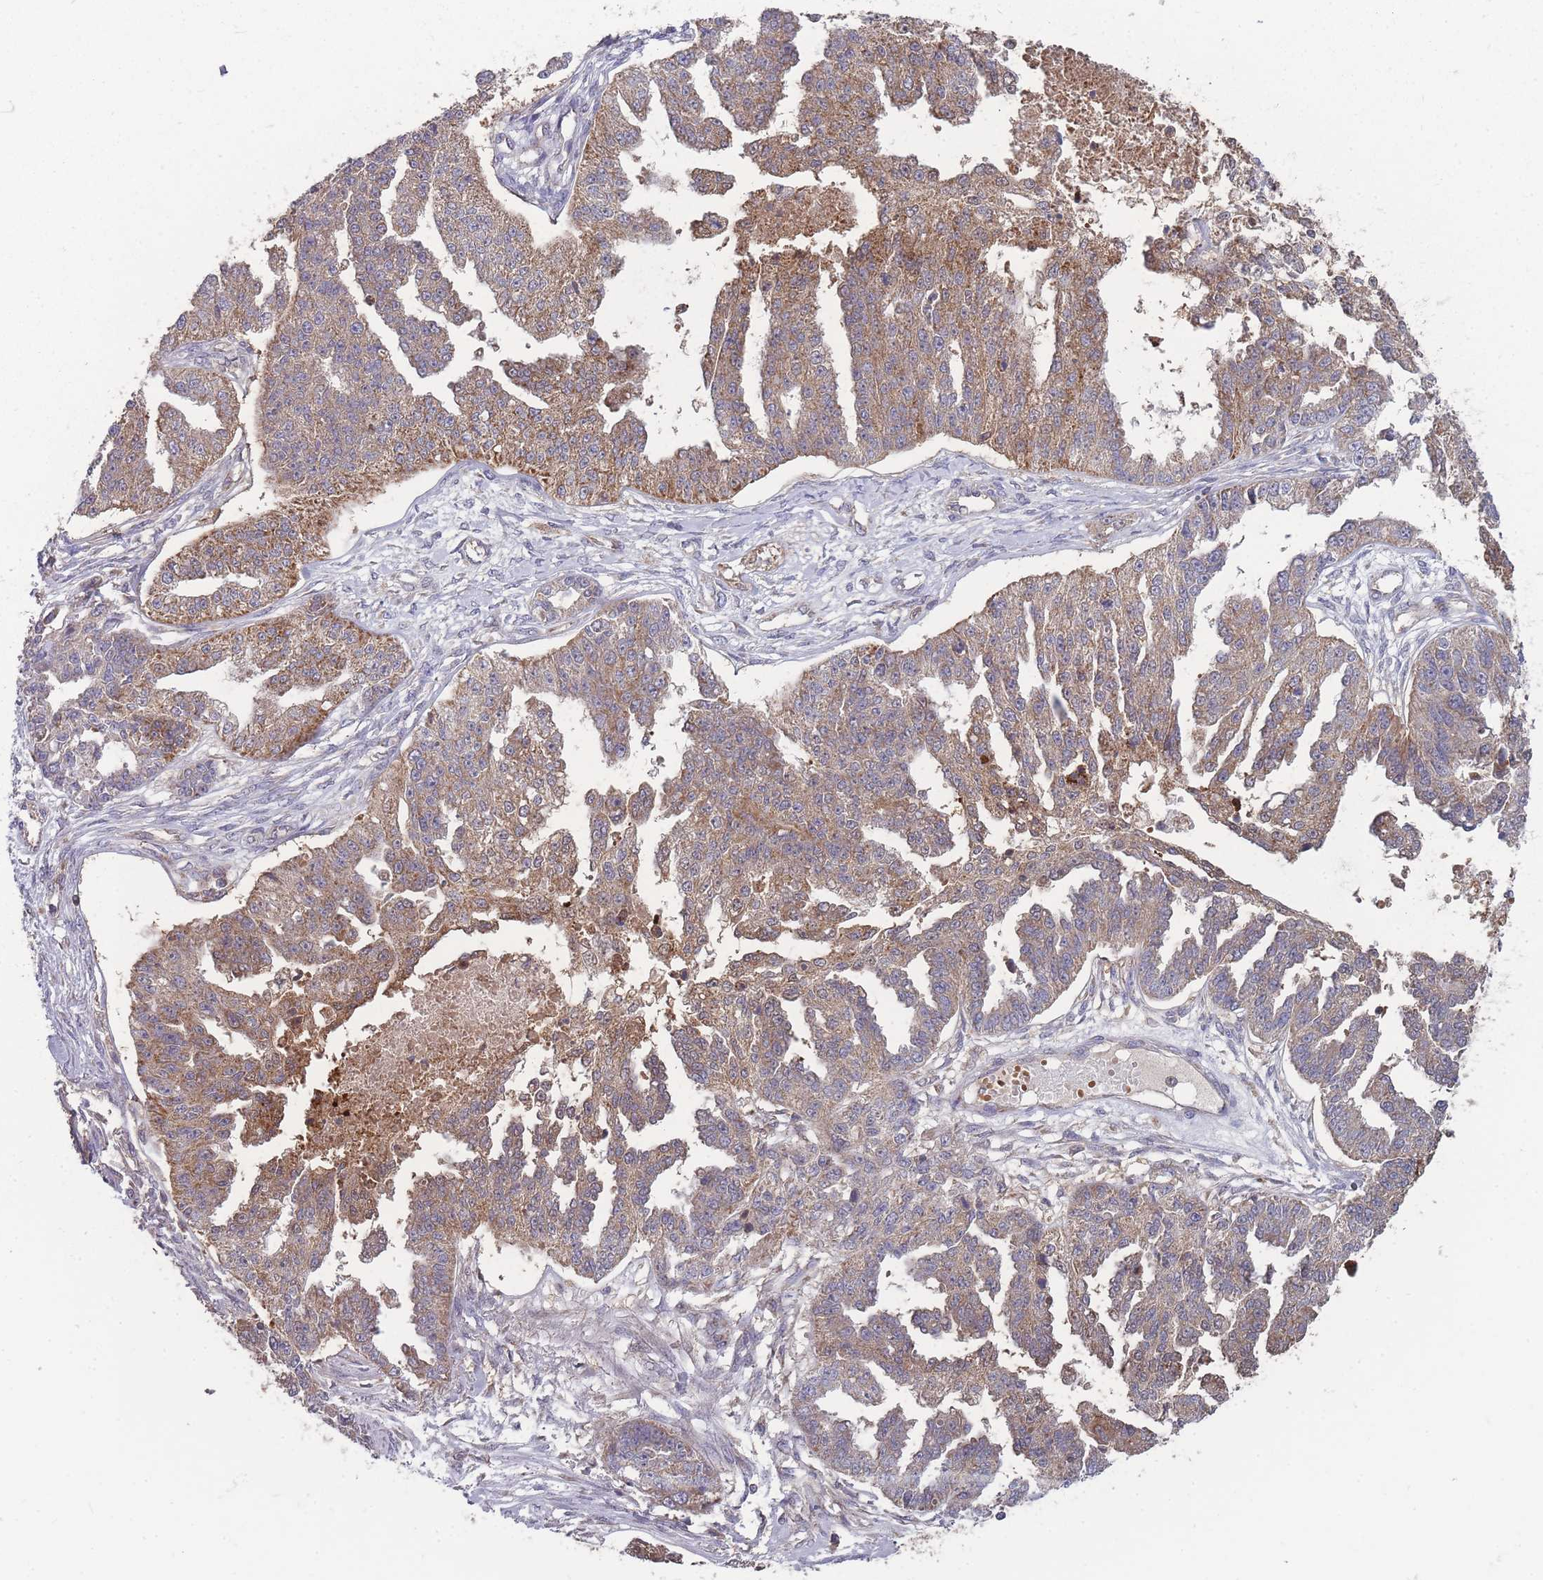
{"staining": {"intensity": "moderate", "quantity": ">75%", "location": "cytoplasmic/membranous"}, "tissue": "ovarian cancer", "cell_type": "Tumor cells", "image_type": "cancer", "snomed": [{"axis": "morphology", "description": "Cystadenocarcinoma, serous, NOS"}, {"axis": "topography", "description": "Ovary"}], "caption": "Human ovarian cancer stained for a protein (brown) reveals moderate cytoplasmic/membranous positive positivity in approximately >75% of tumor cells.", "gene": "SLC35B4", "patient": {"sex": "female", "age": 58}}